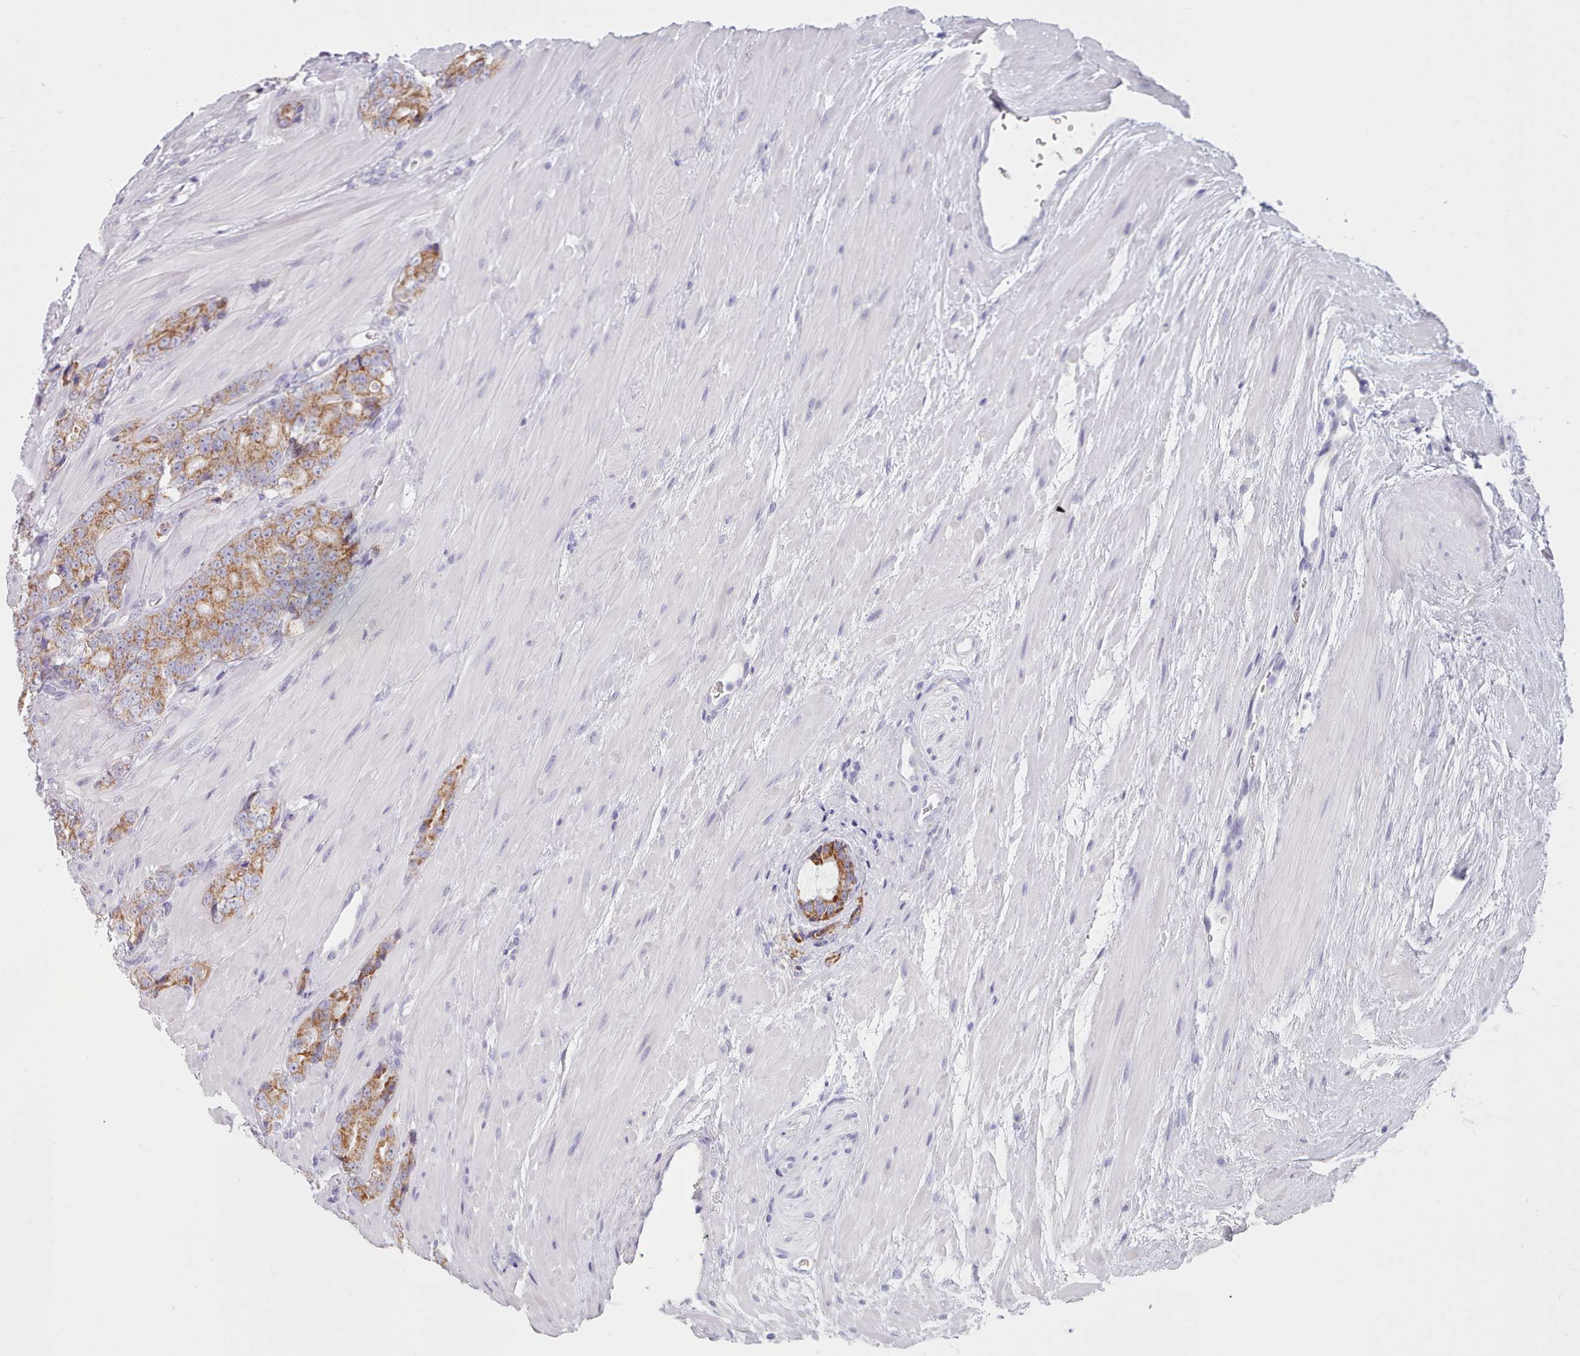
{"staining": {"intensity": "moderate", "quantity": ">75%", "location": "cytoplasmic/membranous"}, "tissue": "prostate cancer", "cell_type": "Tumor cells", "image_type": "cancer", "snomed": [{"axis": "morphology", "description": "Adenocarcinoma, High grade"}, {"axis": "topography", "description": "Prostate"}], "caption": "Protein staining of adenocarcinoma (high-grade) (prostate) tissue exhibits moderate cytoplasmic/membranous staining in about >75% of tumor cells.", "gene": "HAO1", "patient": {"sex": "male", "age": 62}}